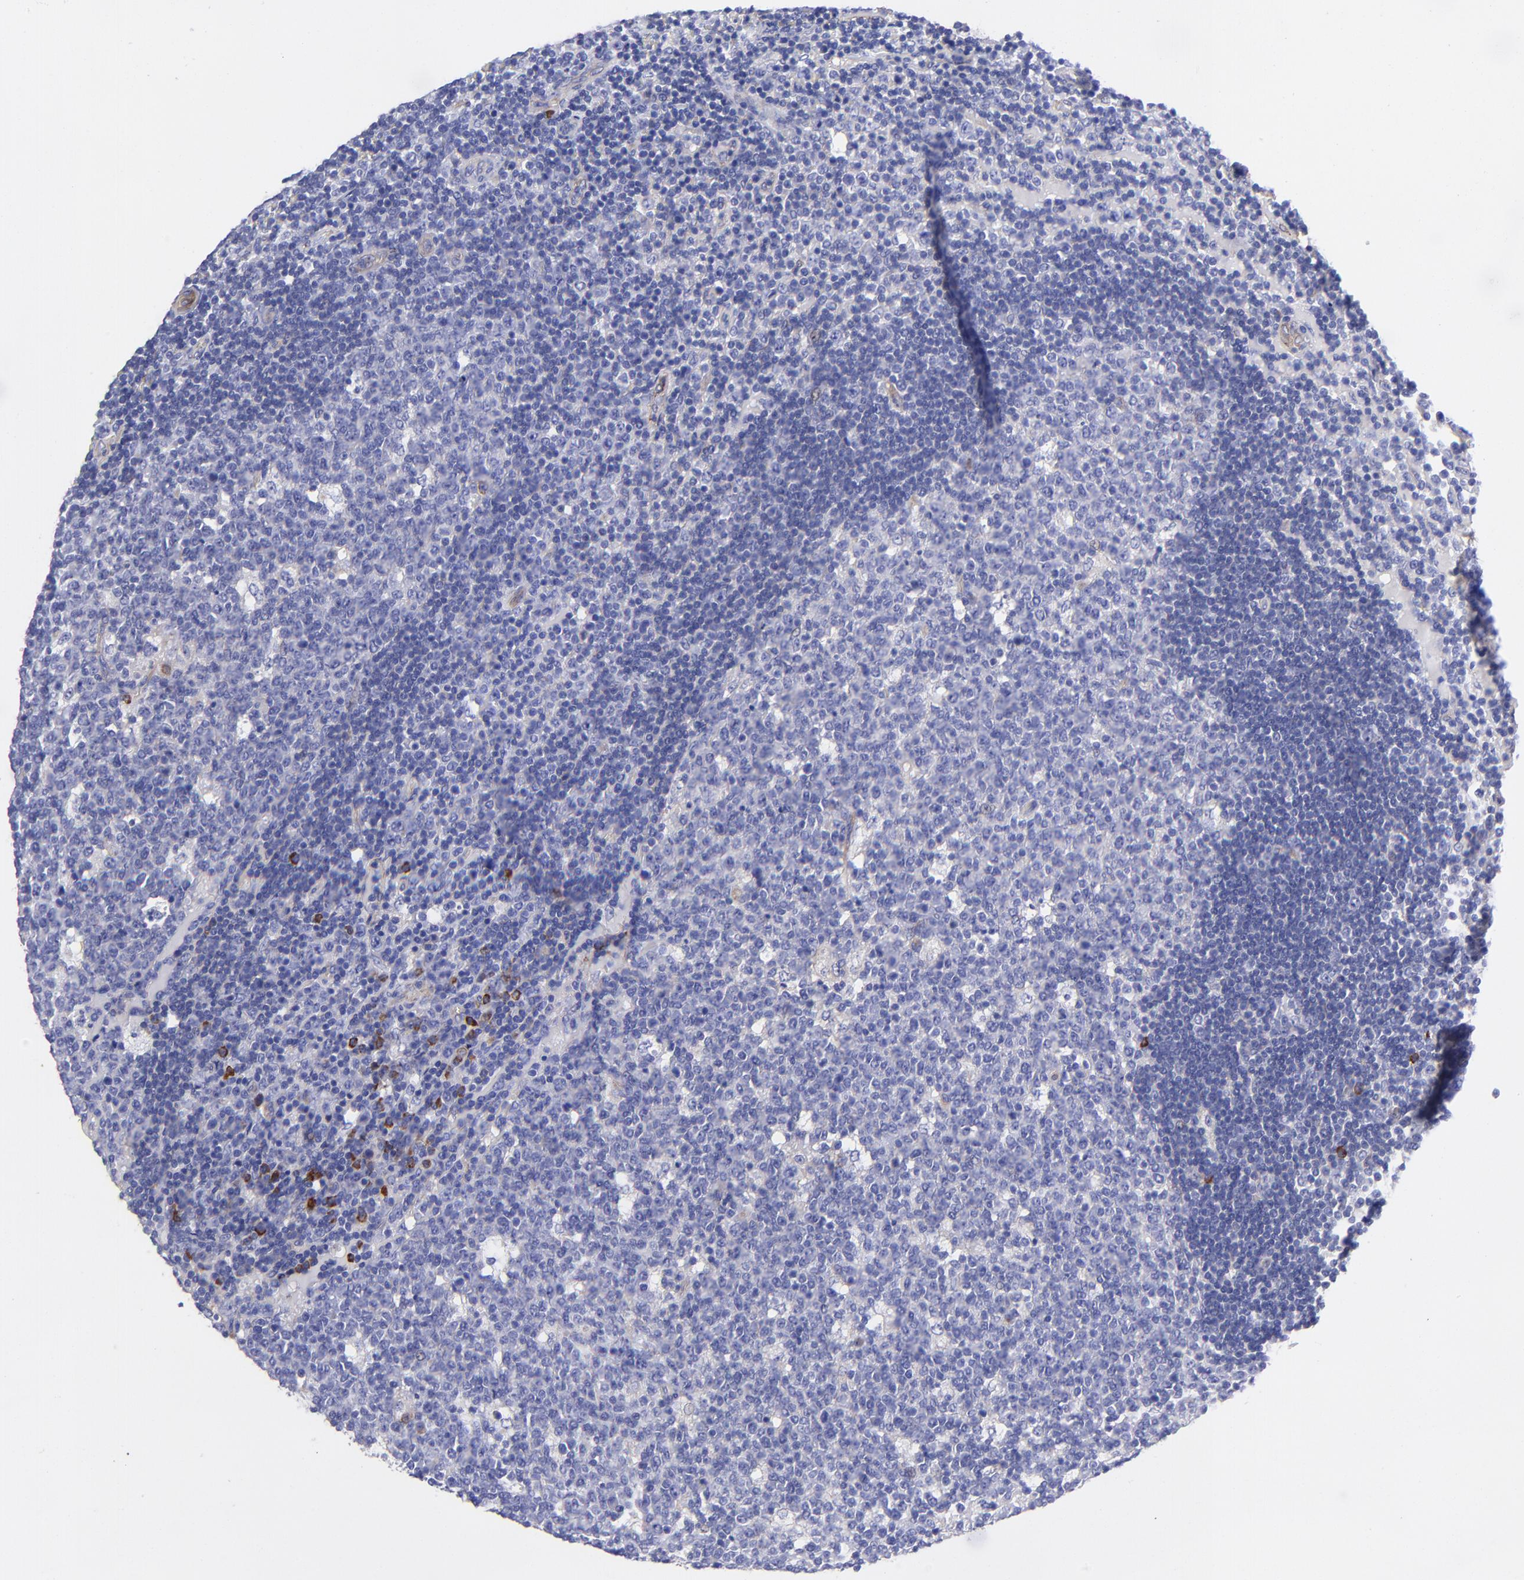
{"staining": {"intensity": "negative", "quantity": "none", "location": "none"}, "tissue": "lymph node", "cell_type": "Germinal center cells", "image_type": "normal", "snomed": [{"axis": "morphology", "description": "Normal tissue, NOS"}, {"axis": "topography", "description": "Lymph node"}, {"axis": "topography", "description": "Salivary gland"}], "caption": "Immunohistochemical staining of normal human lymph node demonstrates no significant staining in germinal center cells.", "gene": "PPFIBP1", "patient": {"sex": "male", "age": 8}}